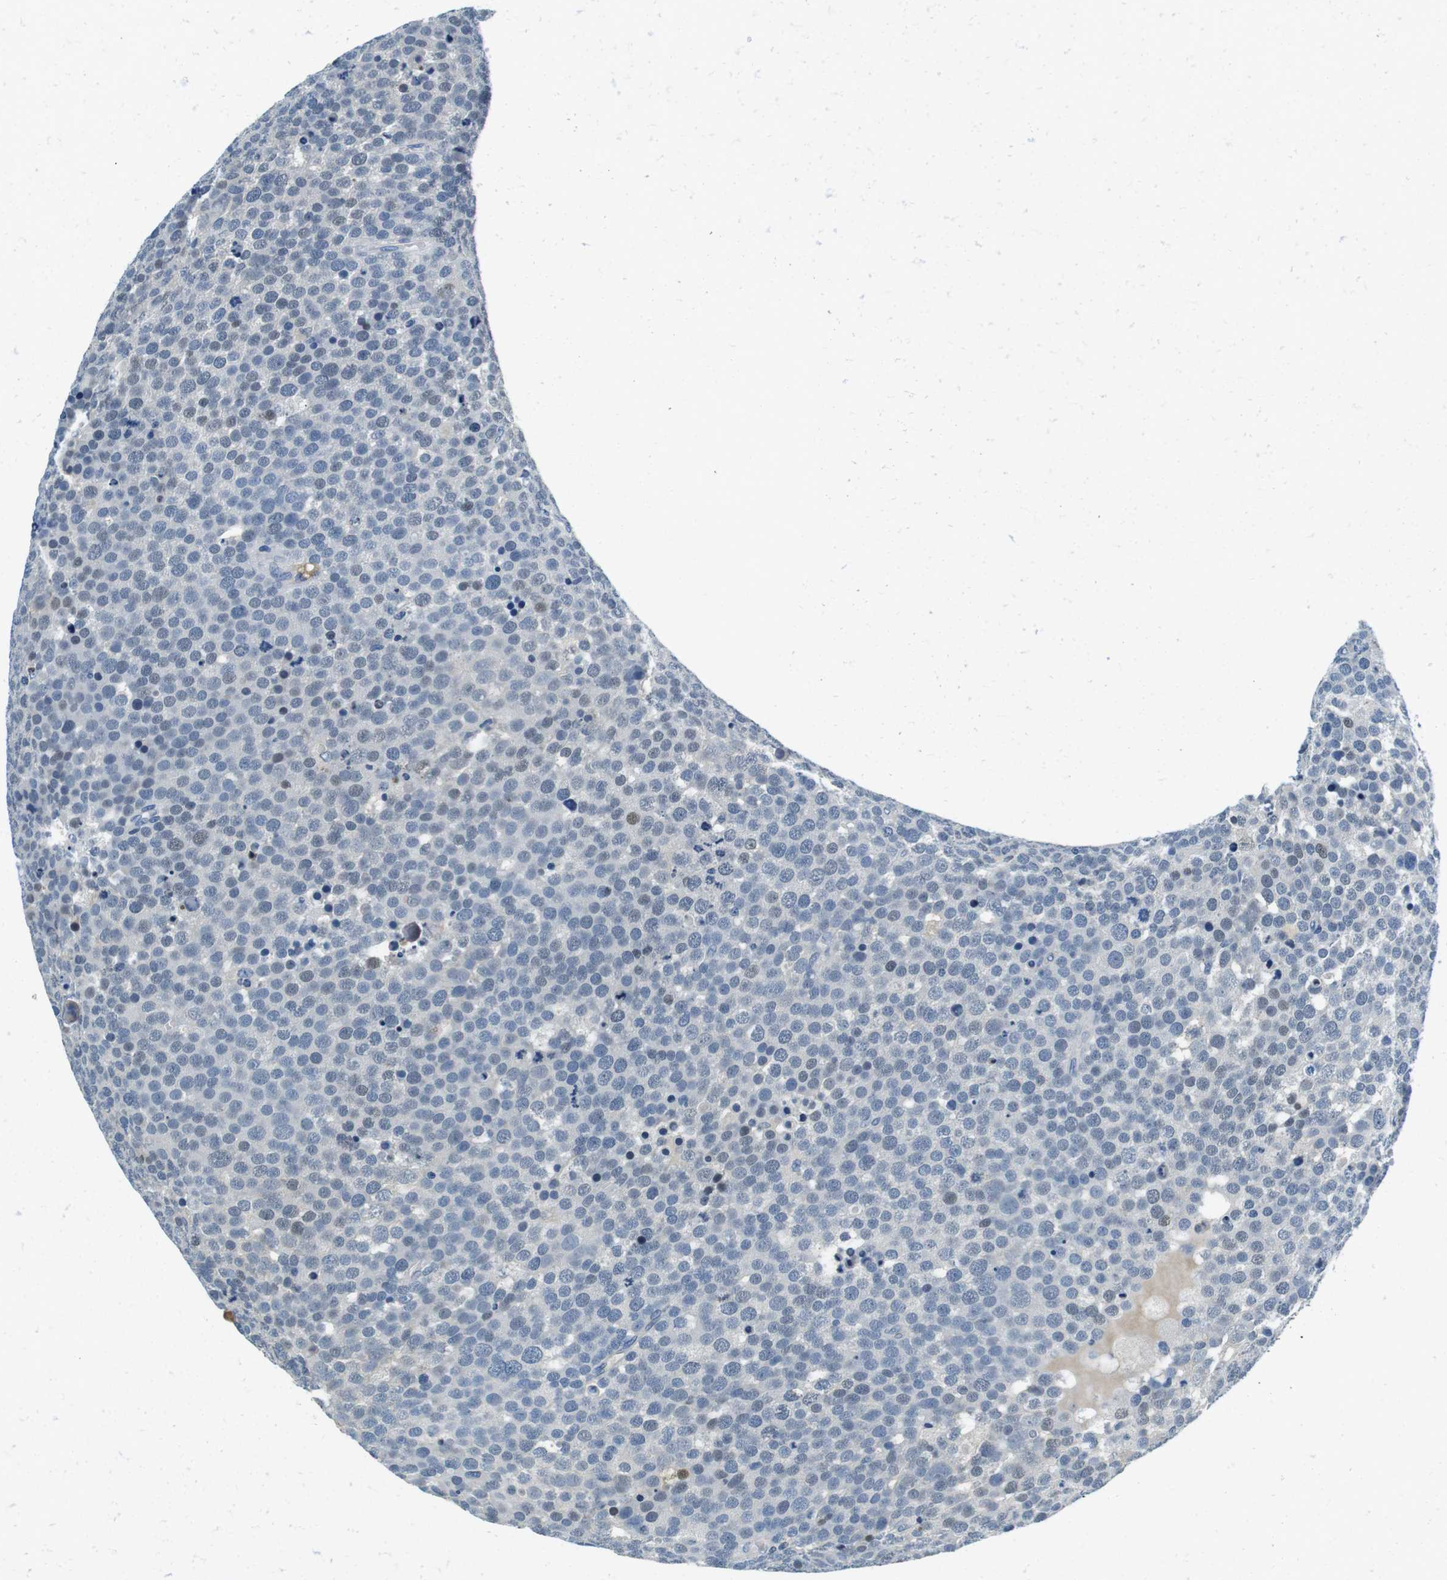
{"staining": {"intensity": "weak", "quantity": "<25%", "location": "nuclear"}, "tissue": "testis cancer", "cell_type": "Tumor cells", "image_type": "cancer", "snomed": [{"axis": "morphology", "description": "Seminoma, NOS"}, {"axis": "topography", "description": "Testis"}], "caption": "The micrograph exhibits no significant expression in tumor cells of testis cancer.", "gene": "KCNJ5", "patient": {"sex": "male", "age": 71}}